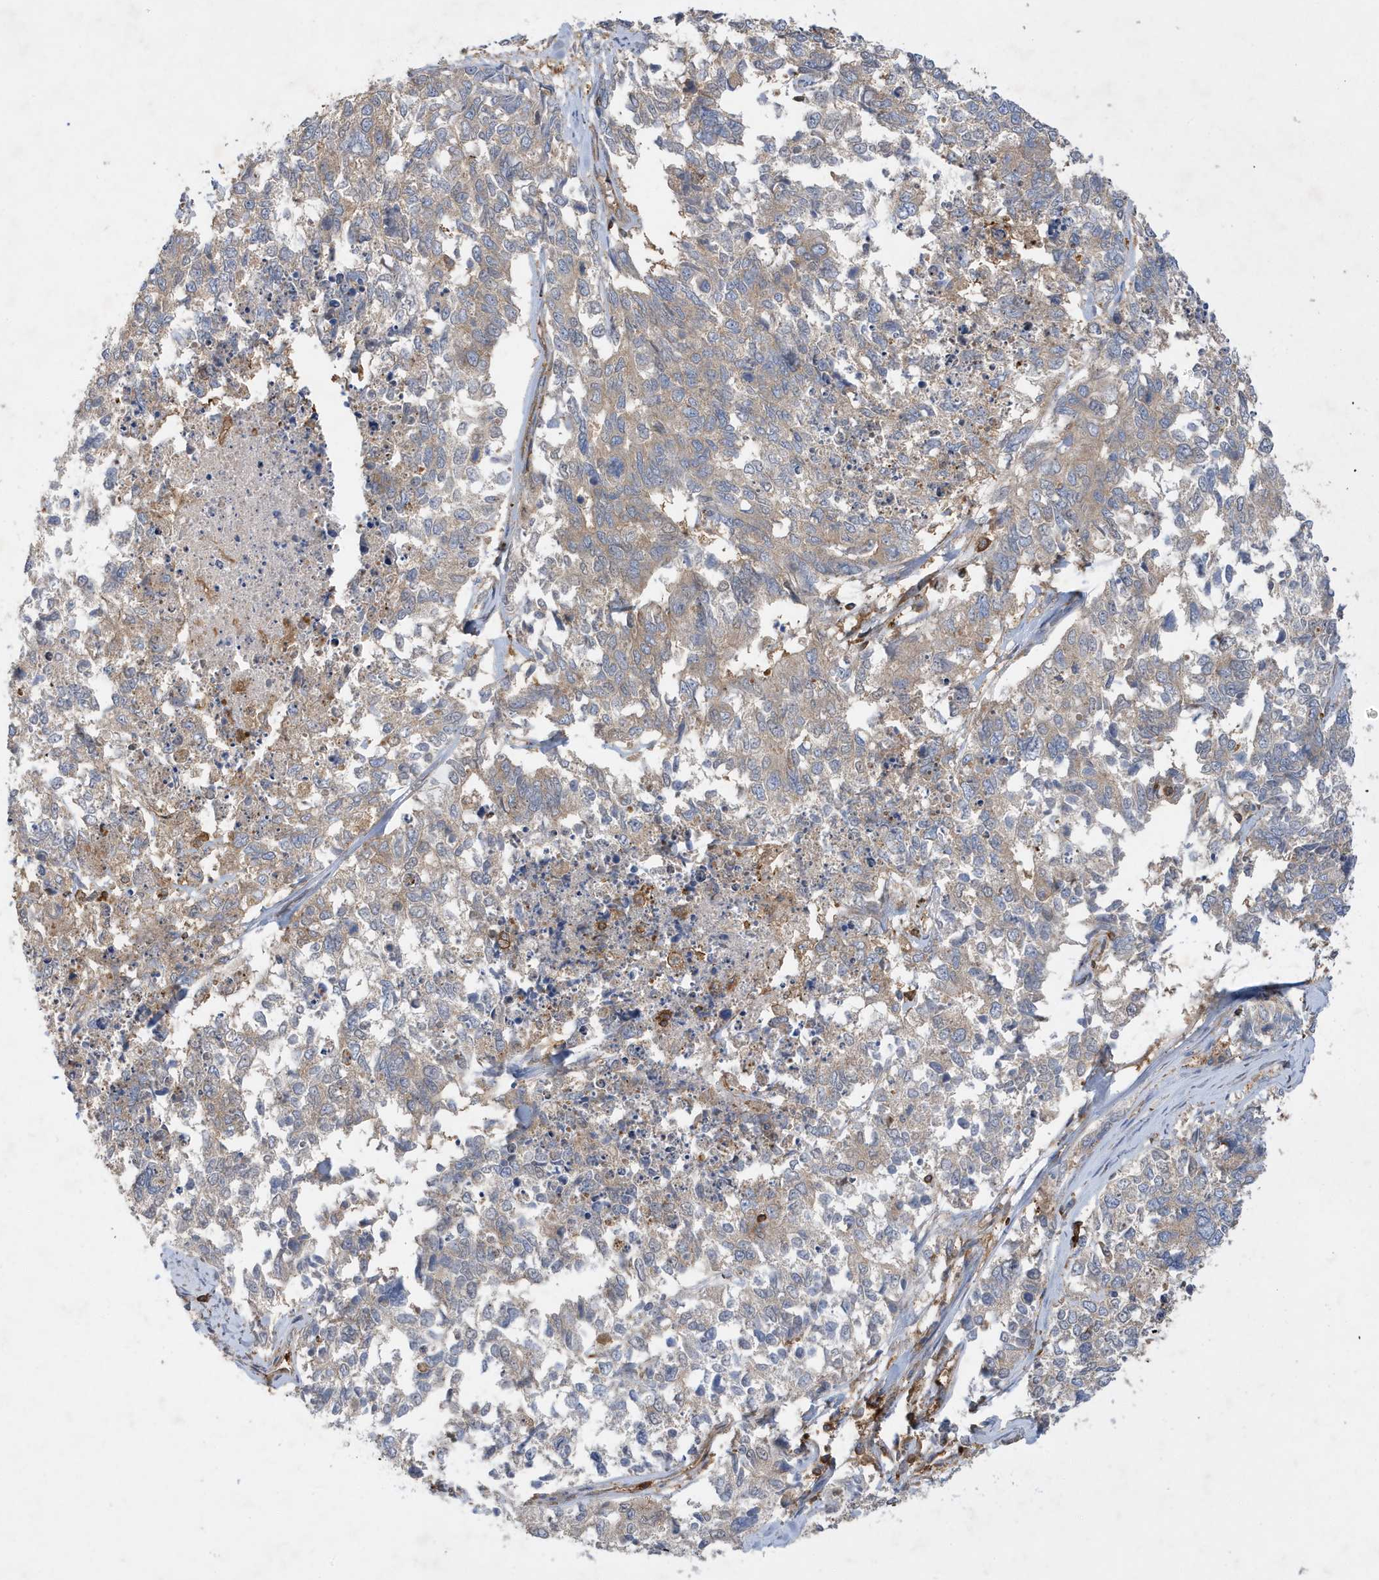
{"staining": {"intensity": "weak", "quantity": "25%-75%", "location": "cytoplasmic/membranous"}, "tissue": "cervical cancer", "cell_type": "Tumor cells", "image_type": "cancer", "snomed": [{"axis": "morphology", "description": "Squamous cell carcinoma, NOS"}, {"axis": "topography", "description": "Cervix"}], "caption": "Tumor cells demonstrate low levels of weak cytoplasmic/membranous staining in about 25%-75% of cells in cervical cancer (squamous cell carcinoma). Immunohistochemistry (ihc) stains the protein of interest in brown and the nuclei are stained blue.", "gene": "LAPTM4A", "patient": {"sex": "female", "age": 63}}